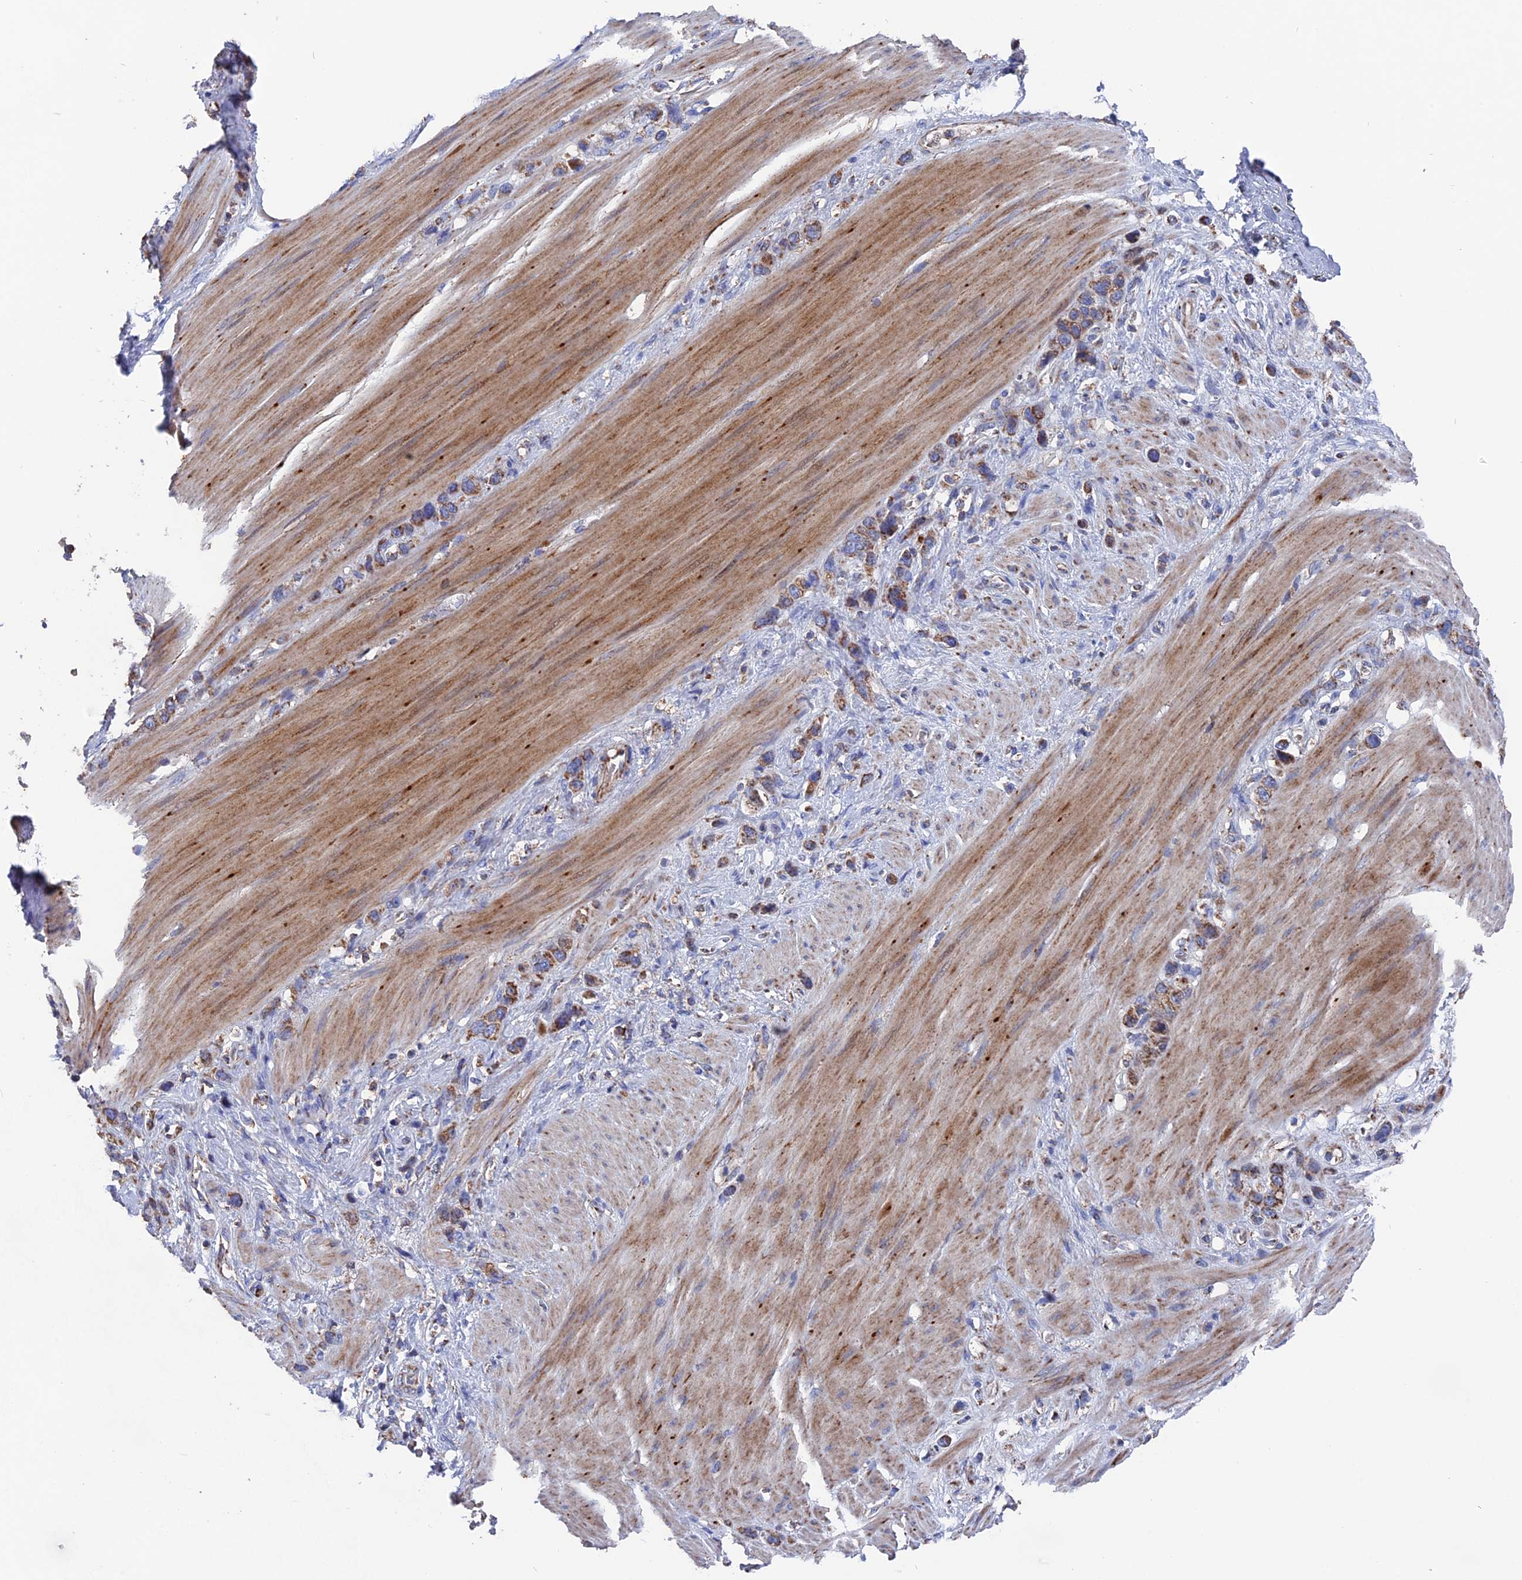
{"staining": {"intensity": "moderate", "quantity": ">75%", "location": "cytoplasmic/membranous"}, "tissue": "stomach cancer", "cell_type": "Tumor cells", "image_type": "cancer", "snomed": [{"axis": "morphology", "description": "Adenocarcinoma, NOS"}, {"axis": "morphology", "description": "Adenocarcinoma, High grade"}, {"axis": "topography", "description": "Stomach, upper"}, {"axis": "topography", "description": "Stomach, lower"}], "caption": "Immunohistochemistry (IHC) image of neoplastic tissue: stomach cancer stained using immunohistochemistry (IHC) exhibits medium levels of moderate protein expression localized specifically in the cytoplasmic/membranous of tumor cells, appearing as a cytoplasmic/membranous brown color.", "gene": "TGFA", "patient": {"sex": "female", "age": 65}}